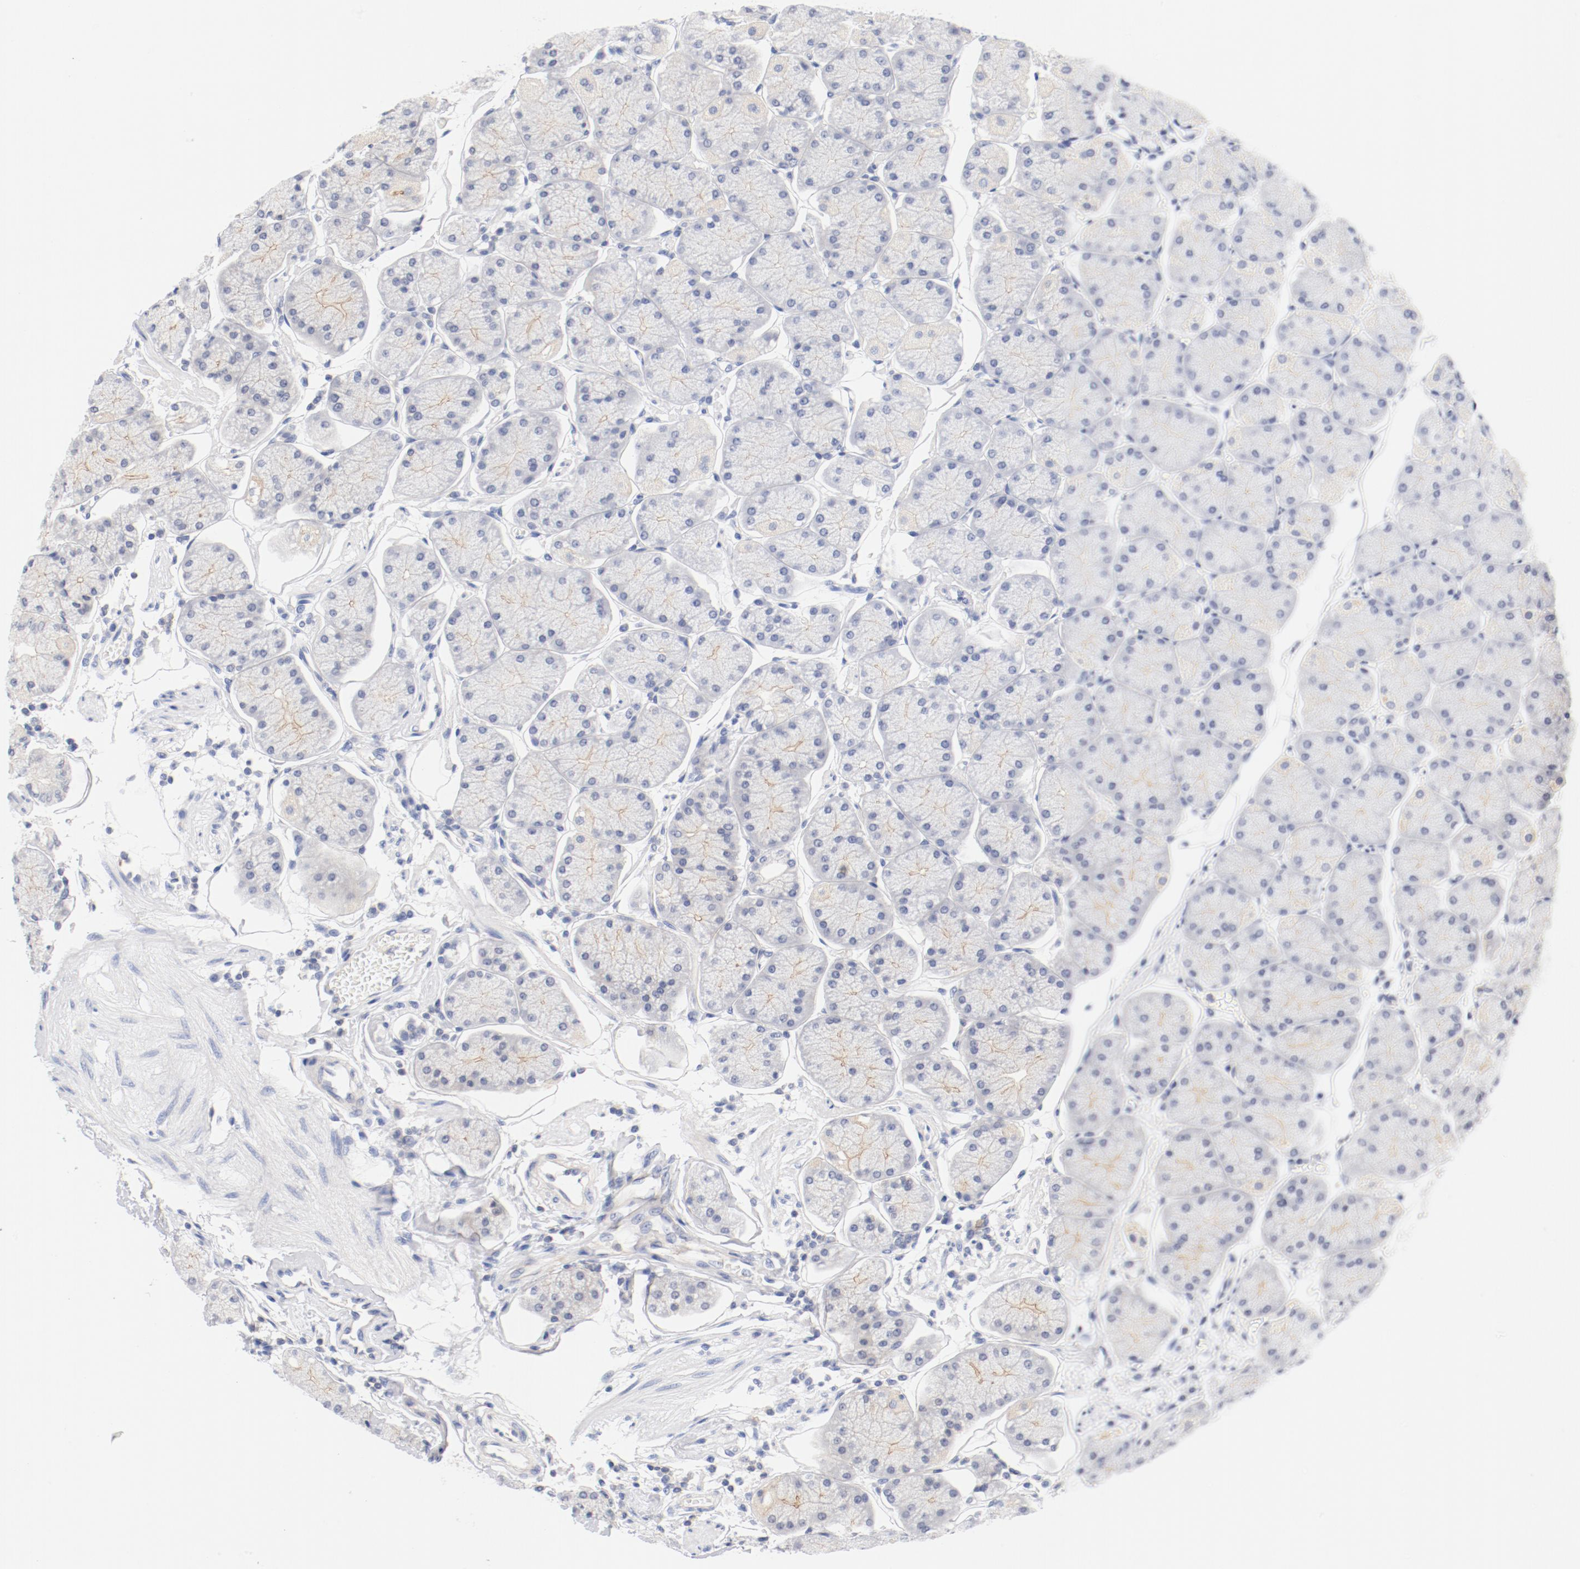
{"staining": {"intensity": "weak", "quantity": "25%-75%", "location": "cytoplasmic/membranous"}, "tissue": "stomach", "cell_type": "Glandular cells", "image_type": "normal", "snomed": [{"axis": "morphology", "description": "Normal tissue, NOS"}, {"axis": "topography", "description": "Stomach, upper"}, {"axis": "topography", "description": "Stomach"}], "caption": "A brown stain highlights weak cytoplasmic/membranous expression of a protein in glandular cells of normal human stomach. The staining is performed using DAB (3,3'-diaminobenzidine) brown chromogen to label protein expression. The nuclei are counter-stained blue using hematoxylin.", "gene": "ZNF267", "patient": {"sex": "male", "age": 76}}